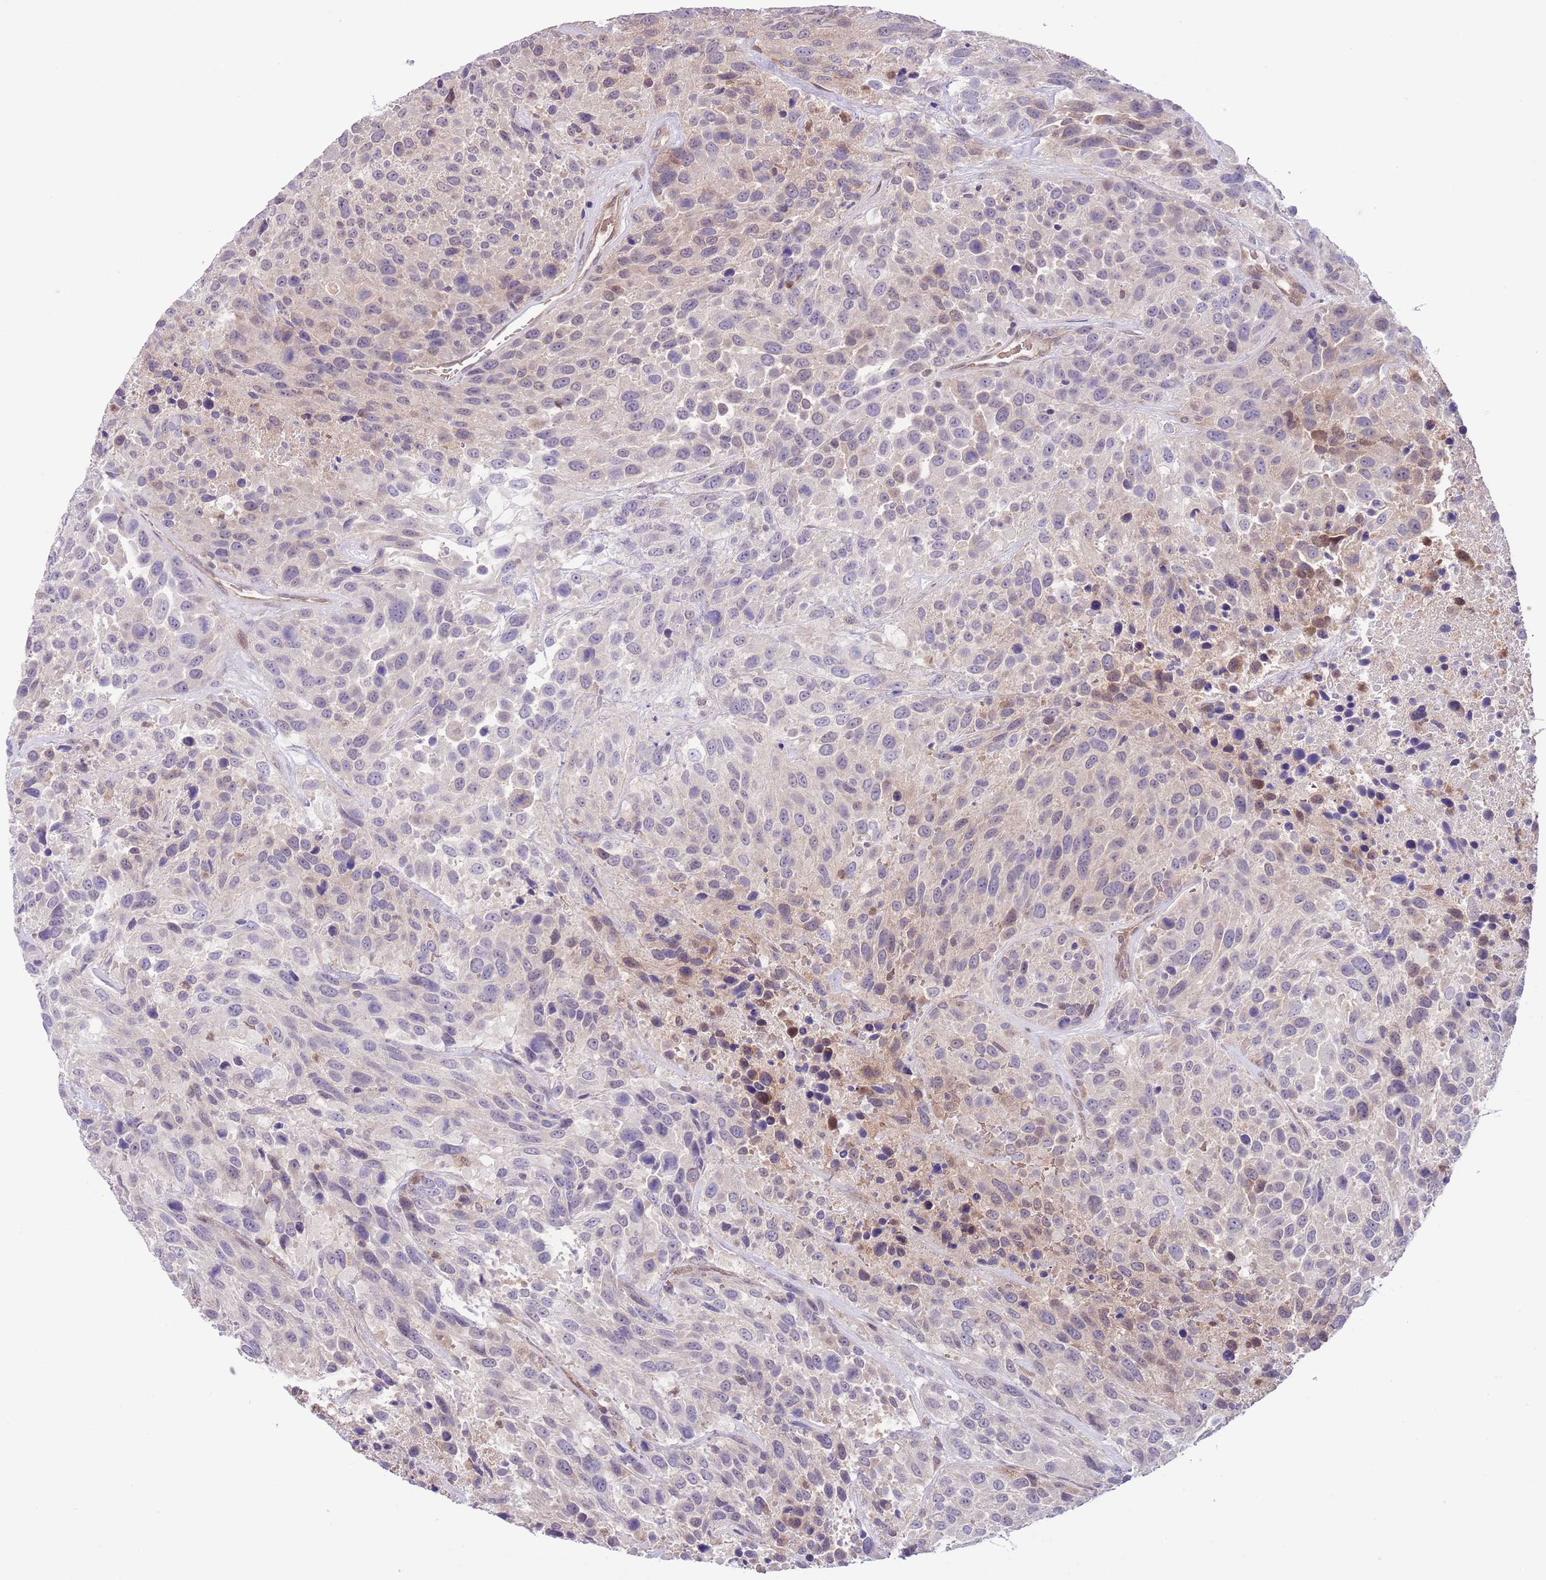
{"staining": {"intensity": "weak", "quantity": "<25%", "location": "cytoplasmic/membranous,nuclear"}, "tissue": "urothelial cancer", "cell_type": "Tumor cells", "image_type": "cancer", "snomed": [{"axis": "morphology", "description": "Urothelial carcinoma, High grade"}, {"axis": "topography", "description": "Urinary bladder"}], "caption": "A micrograph of human high-grade urothelial carcinoma is negative for staining in tumor cells.", "gene": "HDHD2", "patient": {"sex": "female", "age": 70}}